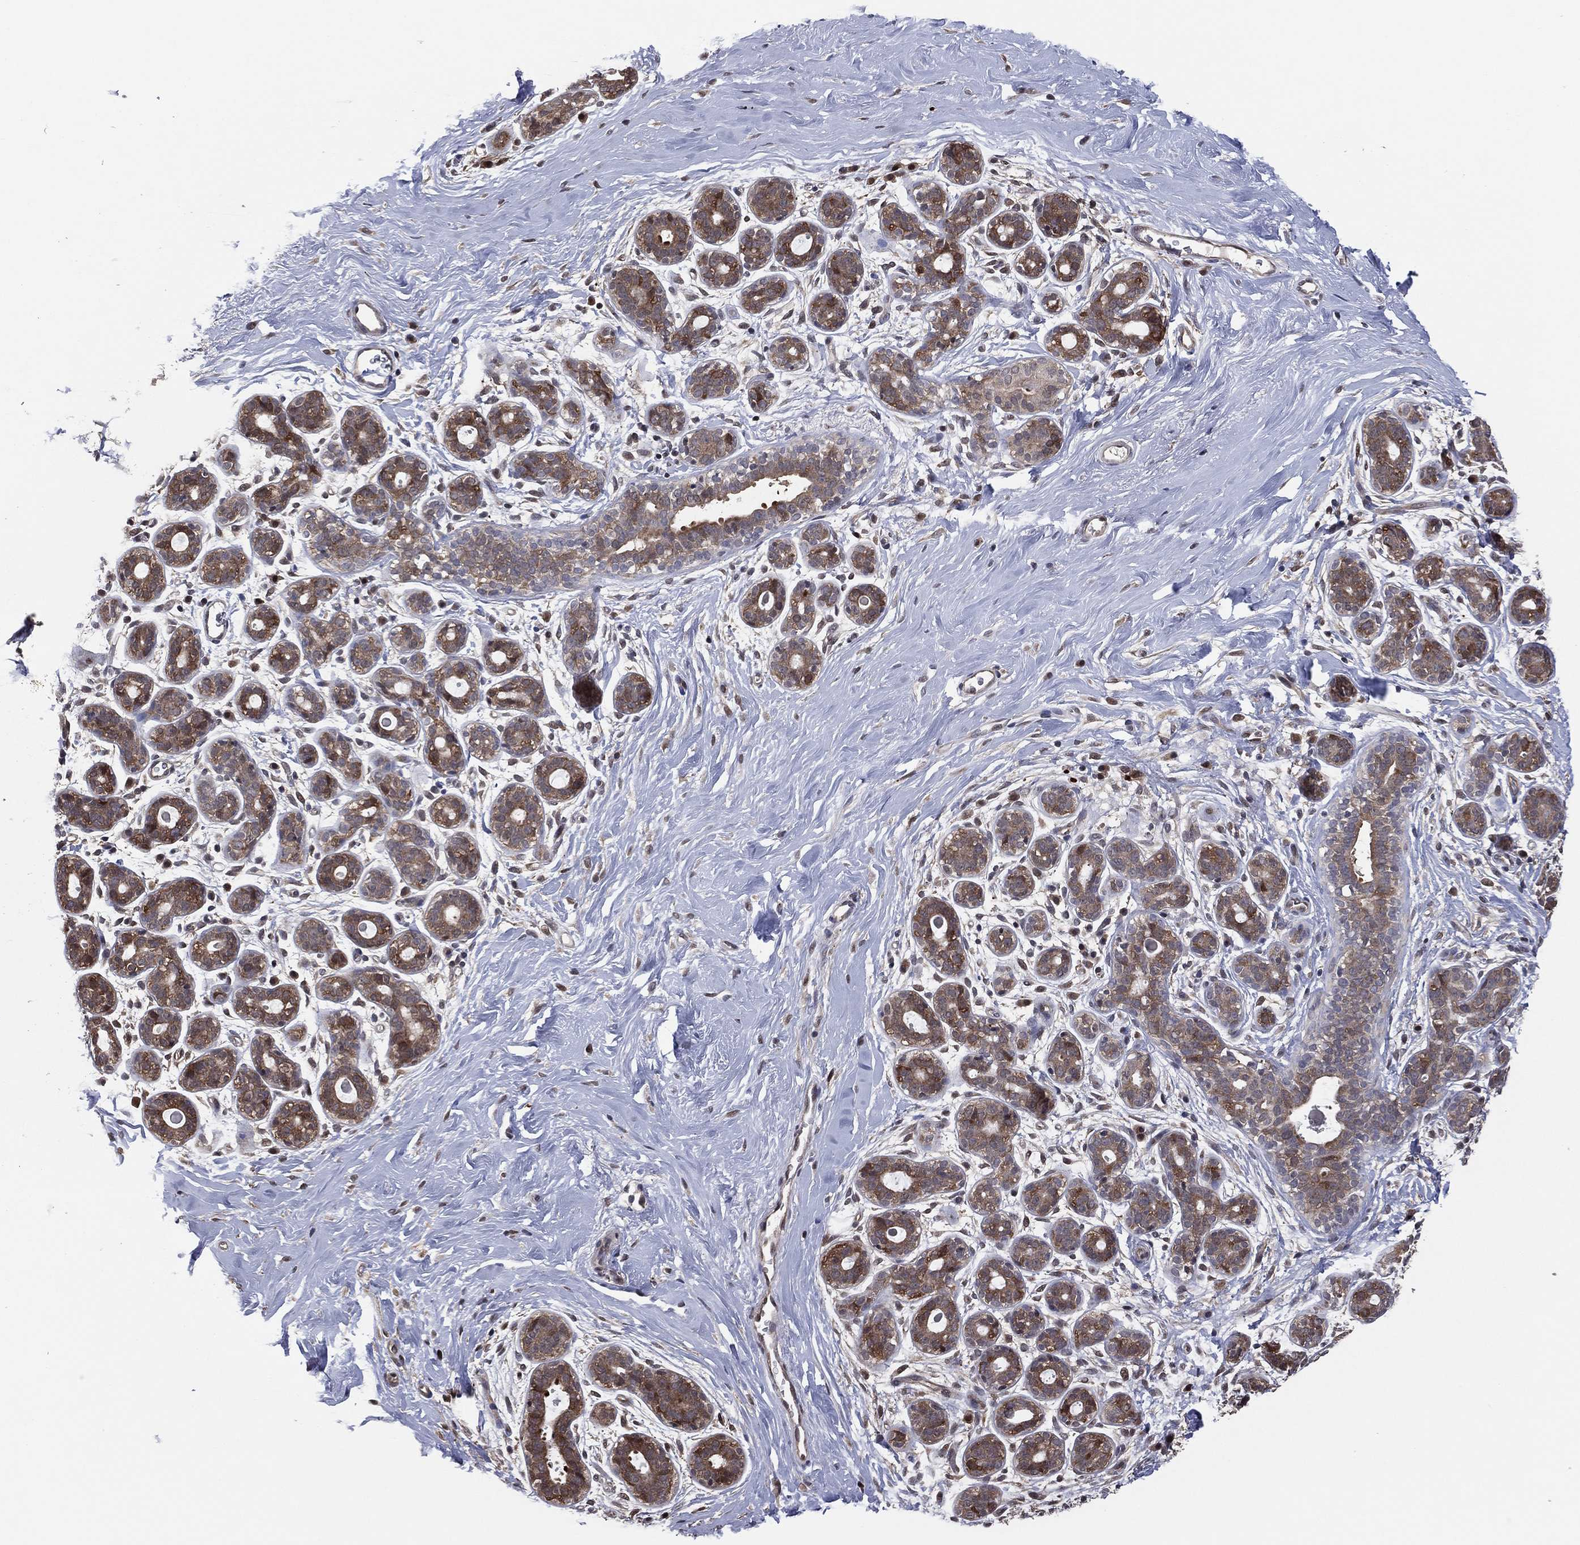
{"staining": {"intensity": "negative", "quantity": "none", "location": "none"}, "tissue": "breast", "cell_type": "Adipocytes", "image_type": "normal", "snomed": [{"axis": "morphology", "description": "Normal tissue, NOS"}, {"axis": "topography", "description": "Breast"}], "caption": "Immunohistochemical staining of benign human breast exhibits no significant positivity in adipocytes. (DAB immunohistochemistry visualized using brightfield microscopy, high magnification).", "gene": "ICOSLG", "patient": {"sex": "female", "age": 43}}